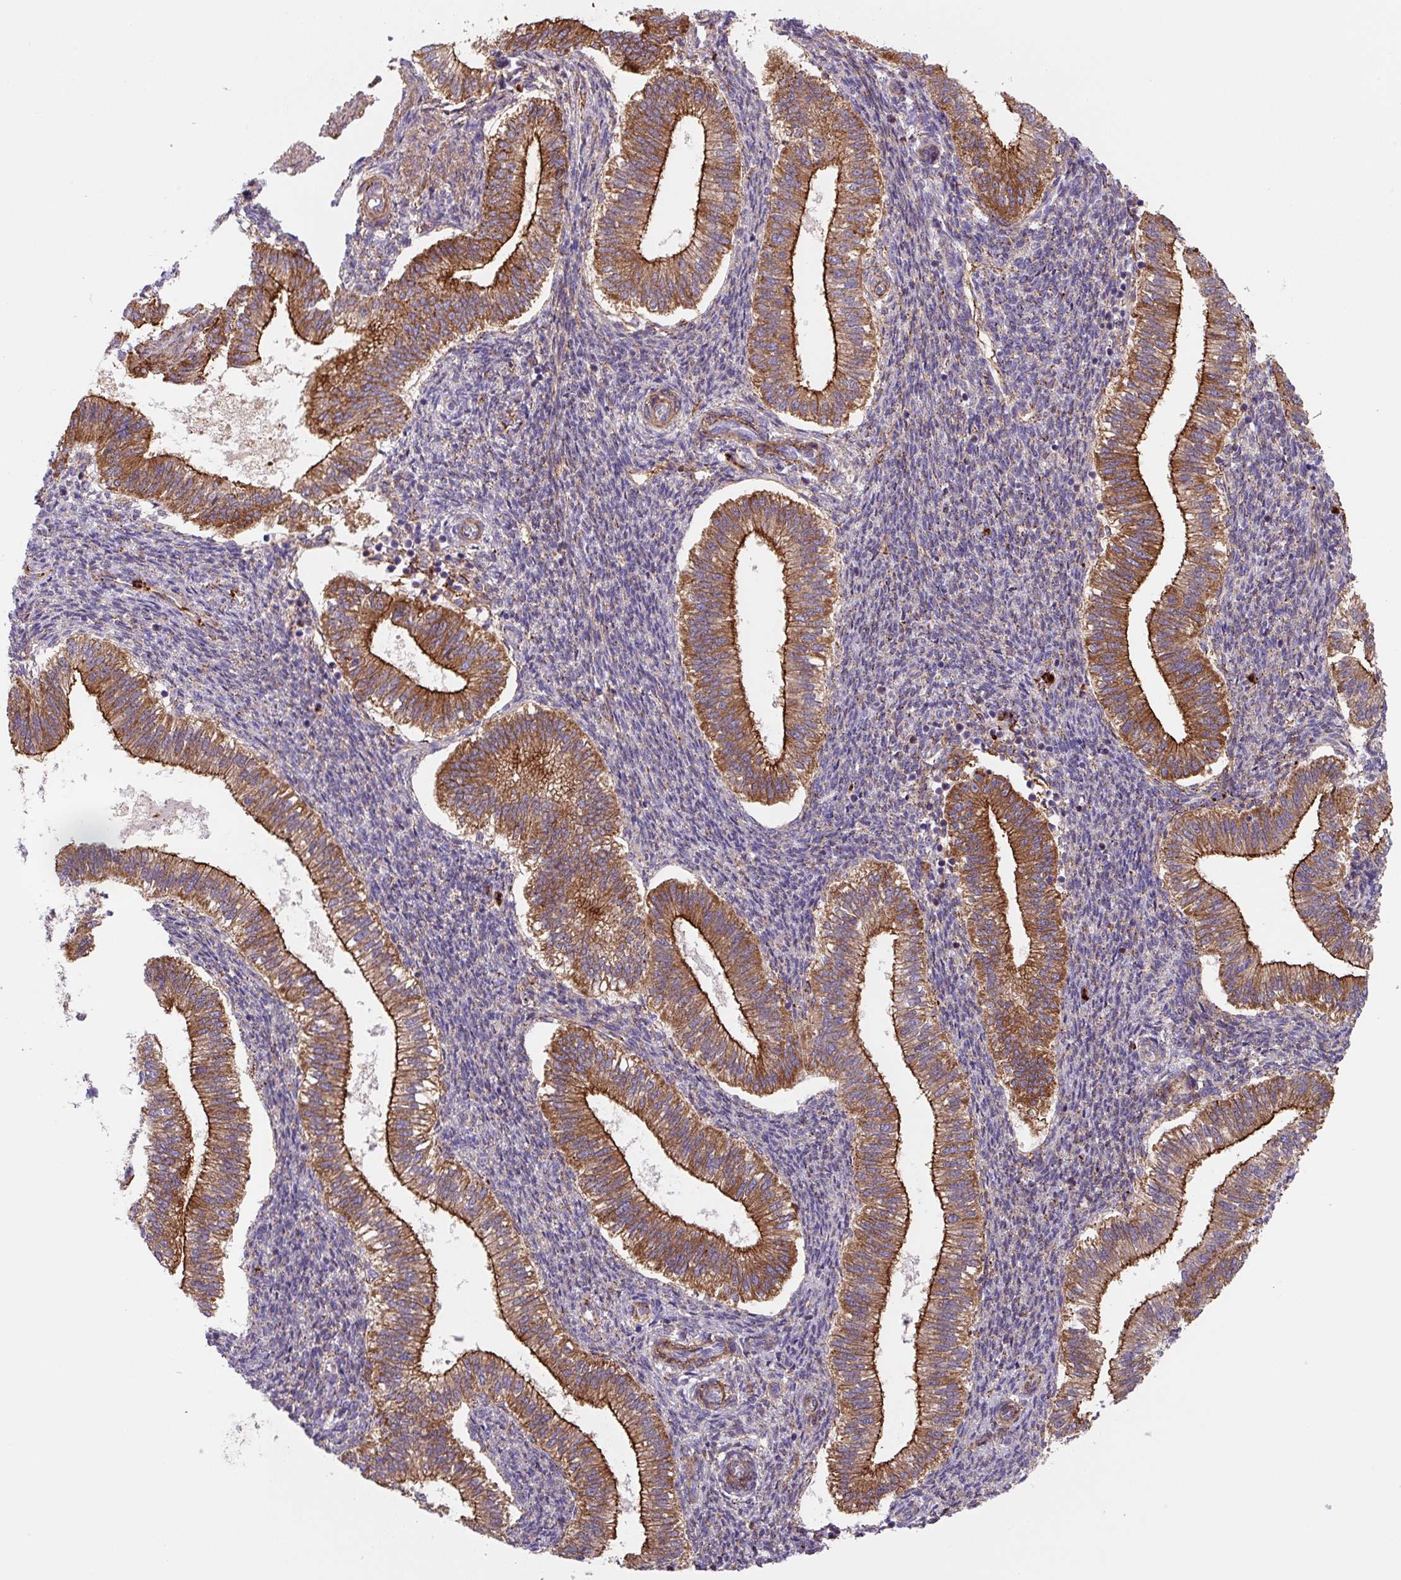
{"staining": {"intensity": "moderate", "quantity": ">75%", "location": "cytoplasmic/membranous"}, "tissue": "endometrium", "cell_type": "Cells in endometrial stroma", "image_type": "normal", "snomed": [{"axis": "morphology", "description": "Normal tissue, NOS"}, {"axis": "topography", "description": "Endometrium"}], "caption": "Immunohistochemistry staining of normal endometrium, which shows medium levels of moderate cytoplasmic/membranous expression in about >75% of cells in endometrial stroma indicating moderate cytoplasmic/membranous protein staining. The staining was performed using DAB (brown) for protein detection and nuclei were counterstained in hematoxylin (blue).", "gene": "DHFR2", "patient": {"sex": "female", "age": 25}}